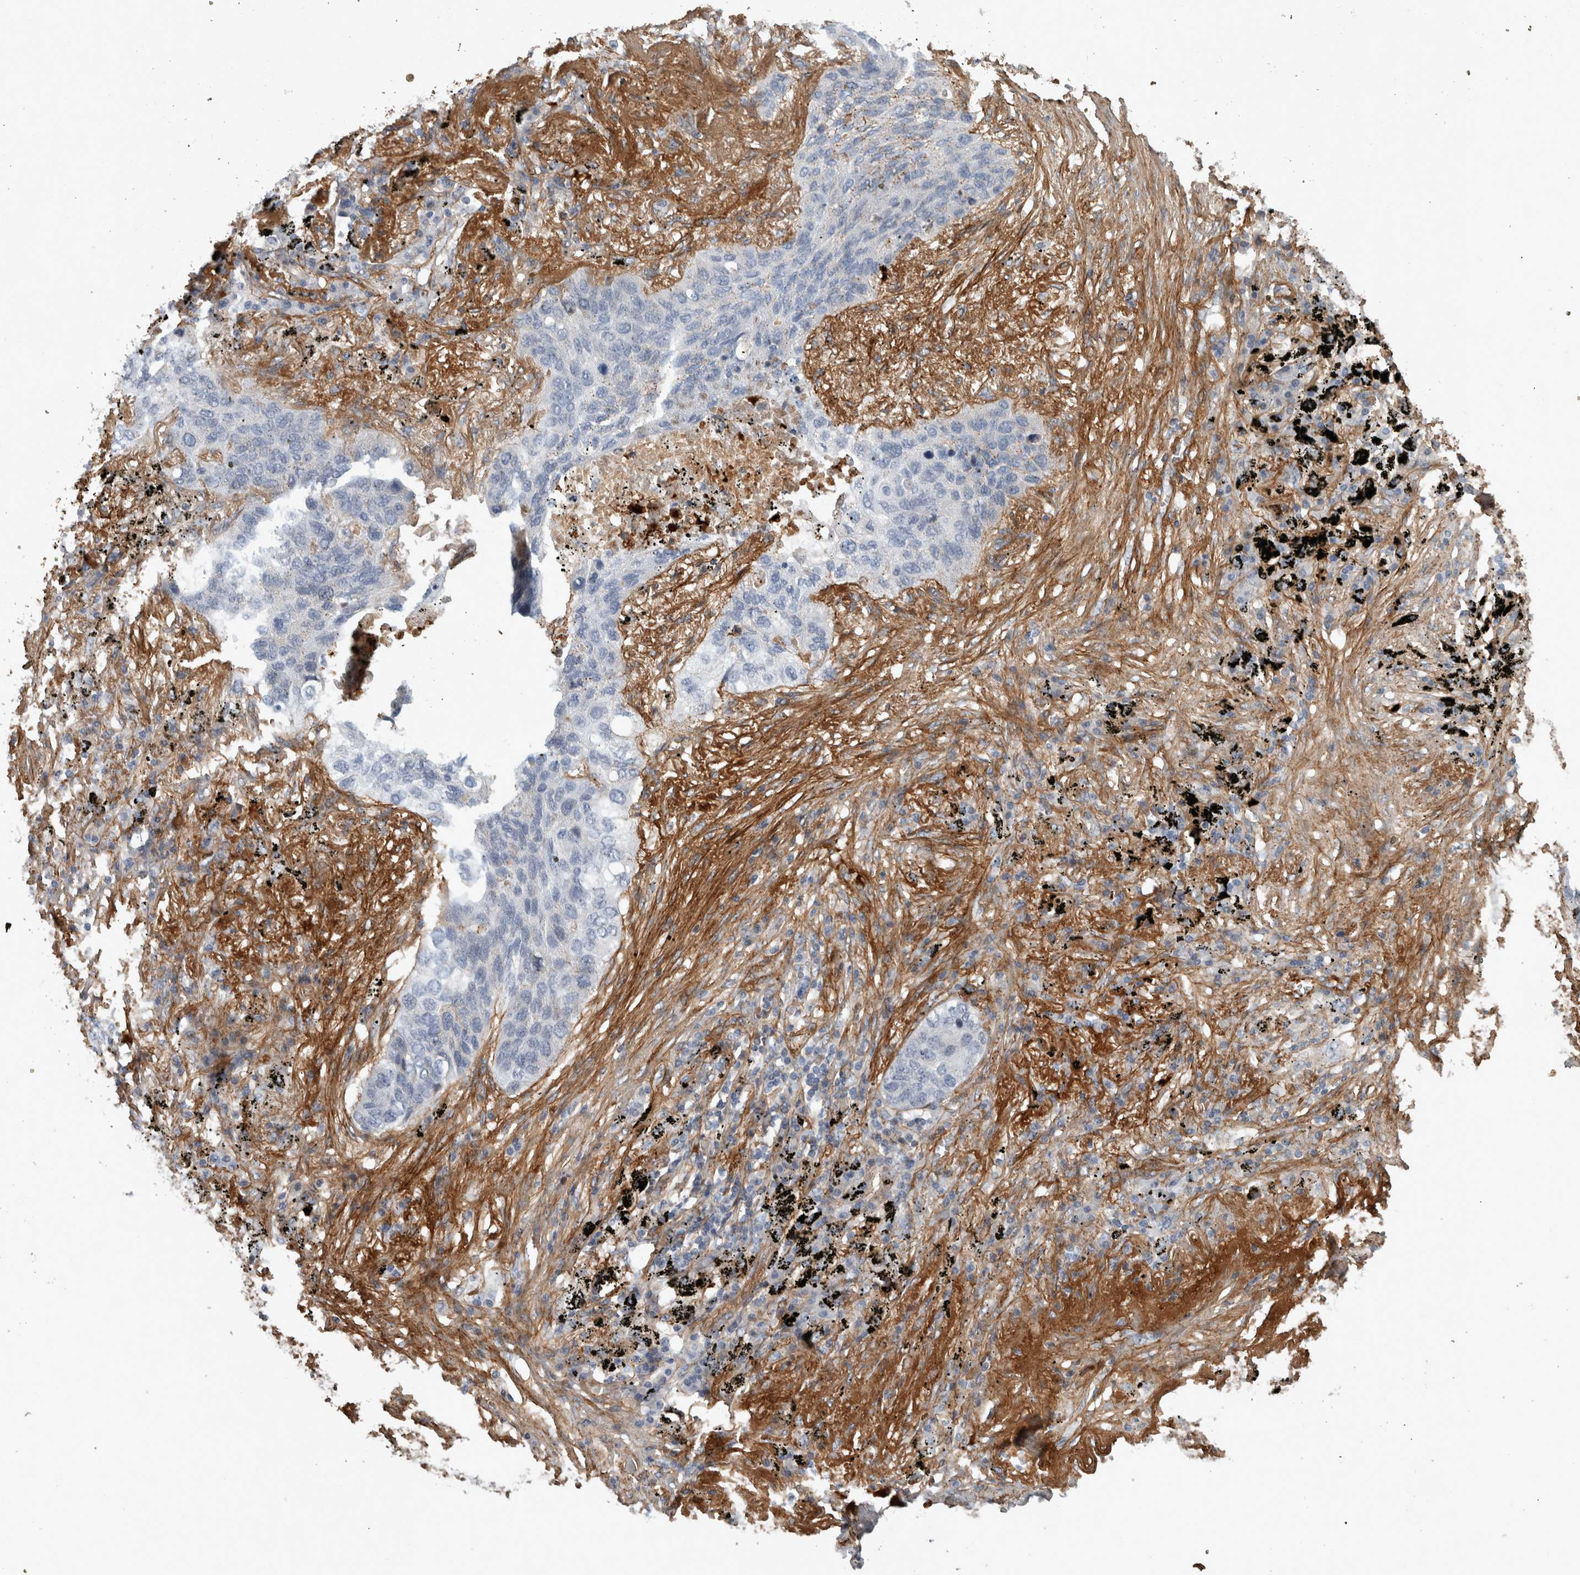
{"staining": {"intensity": "negative", "quantity": "none", "location": "none"}, "tissue": "lung cancer", "cell_type": "Tumor cells", "image_type": "cancer", "snomed": [{"axis": "morphology", "description": "Squamous cell carcinoma, NOS"}, {"axis": "topography", "description": "Lung"}], "caption": "The IHC image has no significant expression in tumor cells of squamous cell carcinoma (lung) tissue.", "gene": "FN1", "patient": {"sex": "female", "age": 63}}